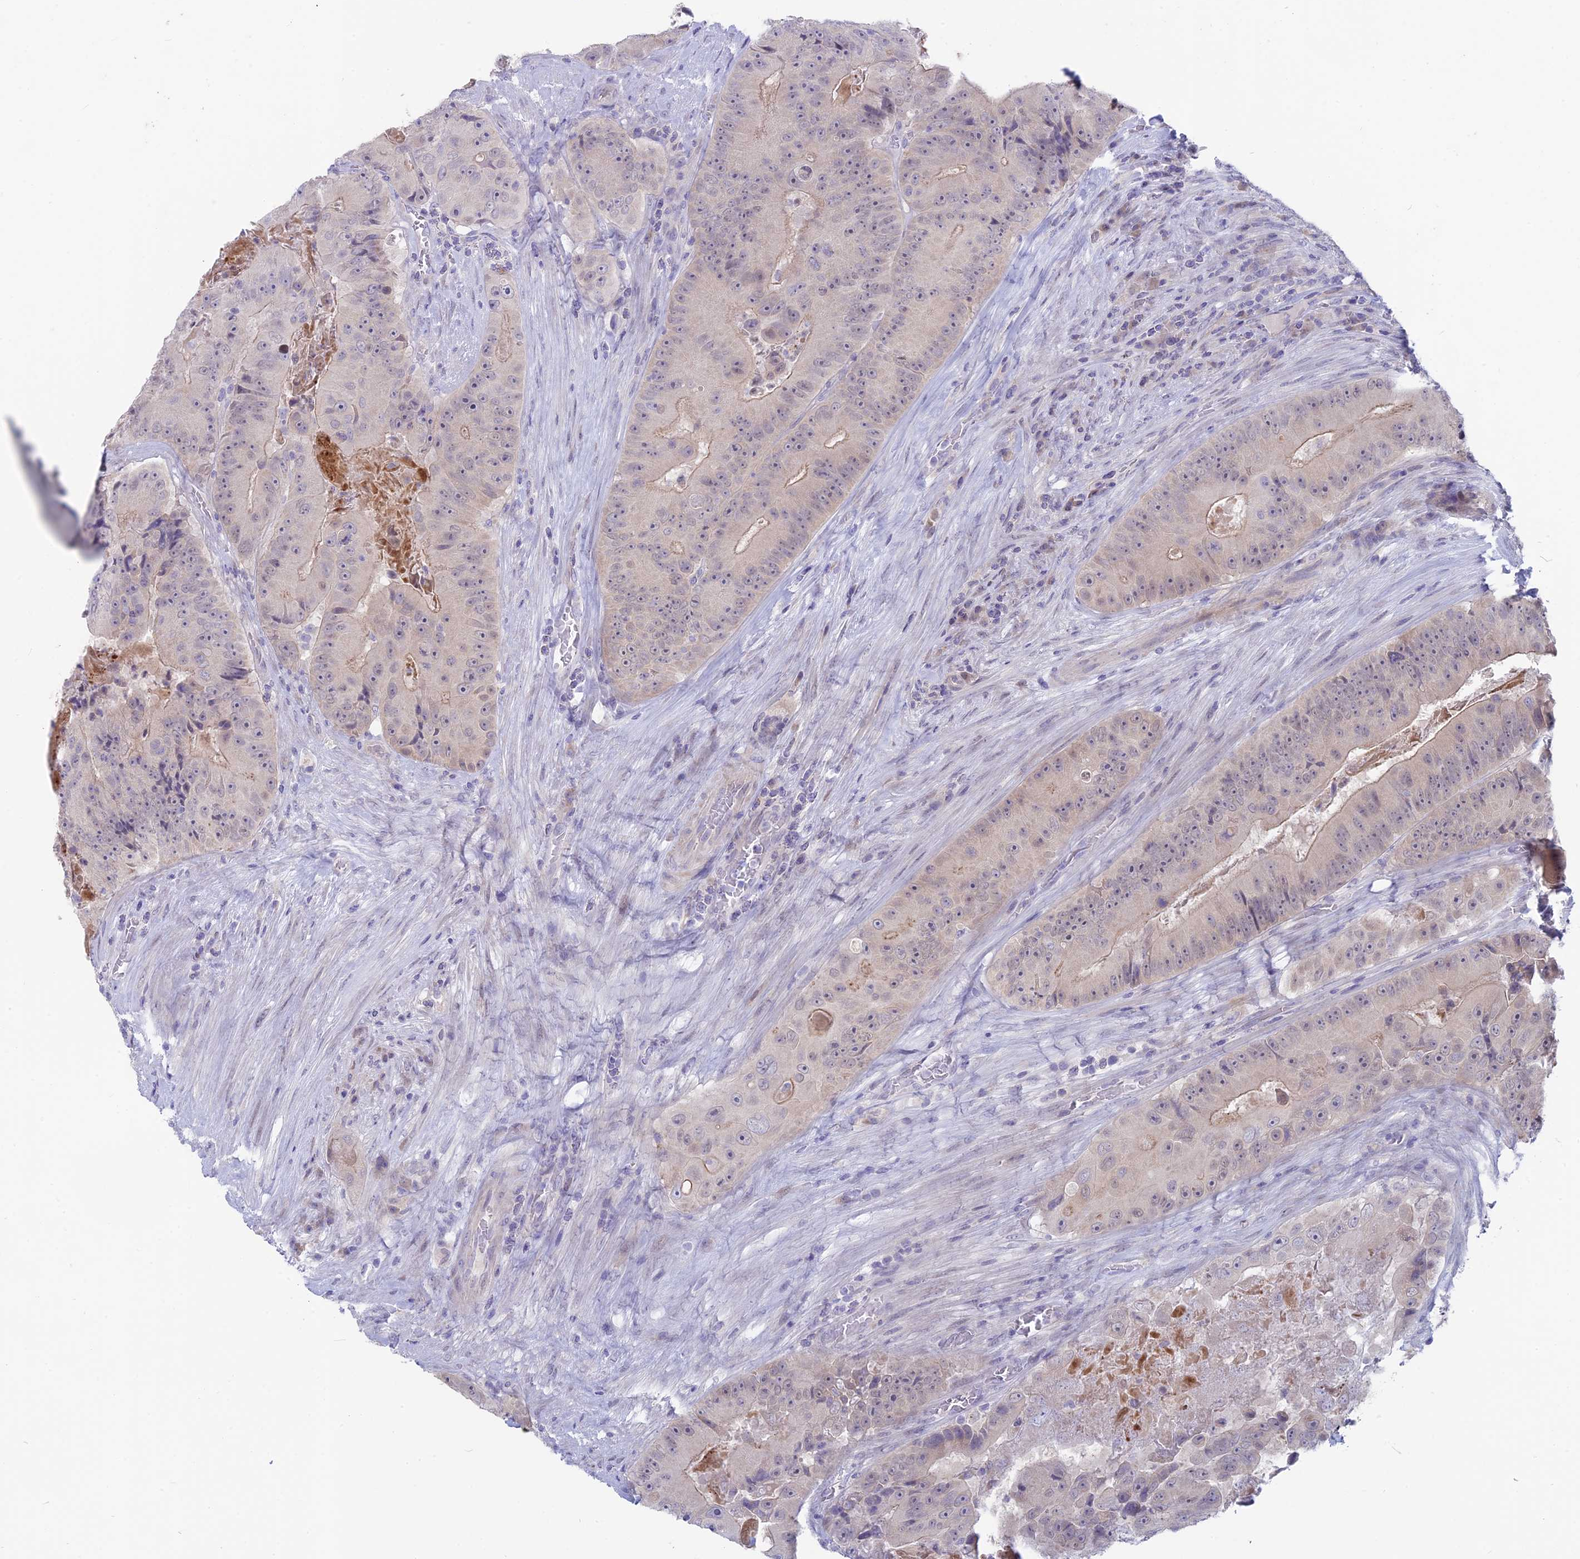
{"staining": {"intensity": "negative", "quantity": "none", "location": "none"}, "tissue": "colorectal cancer", "cell_type": "Tumor cells", "image_type": "cancer", "snomed": [{"axis": "morphology", "description": "Adenocarcinoma, NOS"}, {"axis": "topography", "description": "Colon"}], "caption": "Colorectal cancer was stained to show a protein in brown. There is no significant expression in tumor cells.", "gene": "SNTN", "patient": {"sex": "female", "age": 86}}